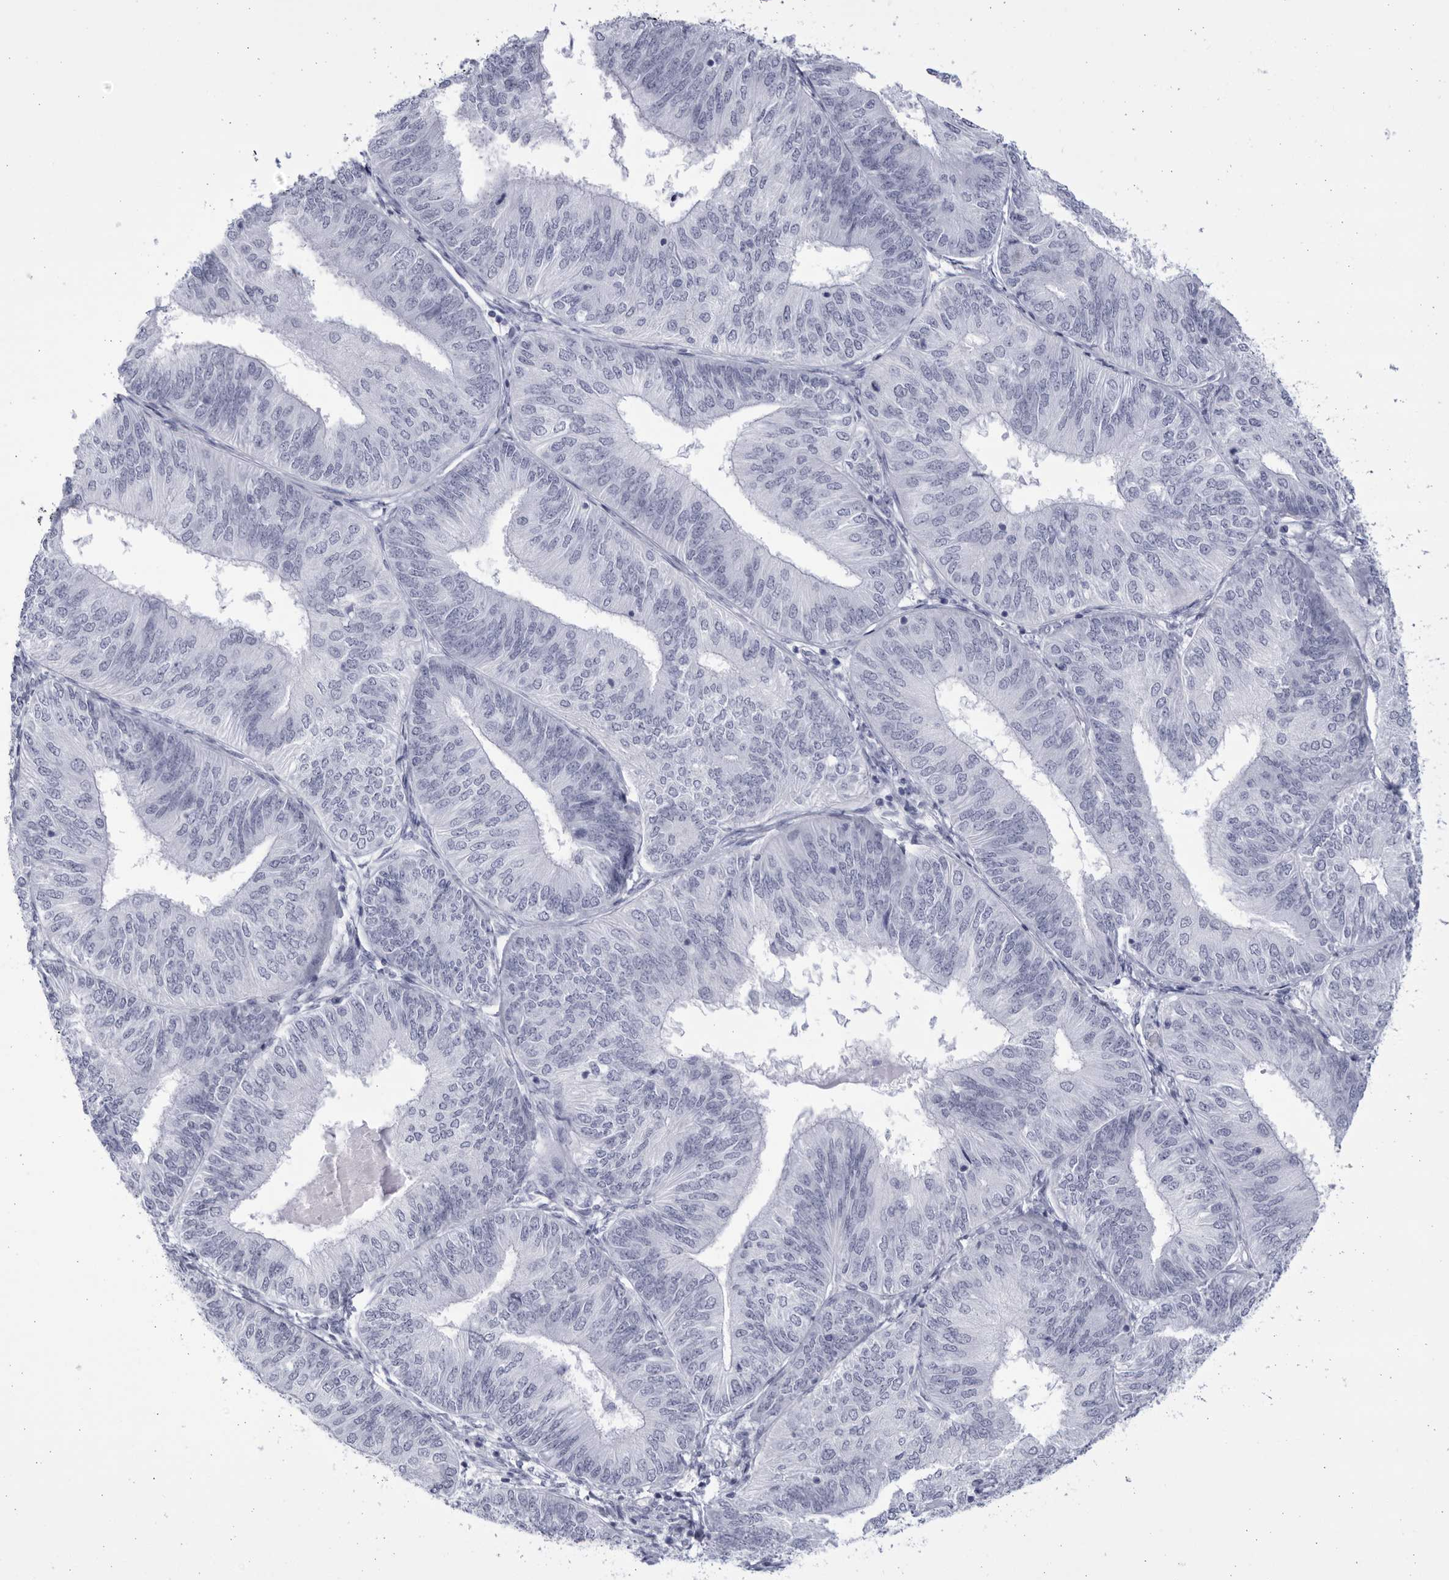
{"staining": {"intensity": "negative", "quantity": "none", "location": "none"}, "tissue": "endometrial cancer", "cell_type": "Tumor cells", "image_type": "cancer", "snomed": [{"axis": "morphology", "description": "Adenocarcinoma, NOS"}, {"axis": "topography", "description": "Endometrium"}], "caption": "Immunohistochemistry of human endometrial cancer (adenocarcinoma) exhibits no positivity in tumor cells. (Brightfield microscopy of DAB (3,3'-diaminobenzidine) IHC at high magnification).", "gene": "CCDC181", "patient": {"sex": "female", "age": 58}}